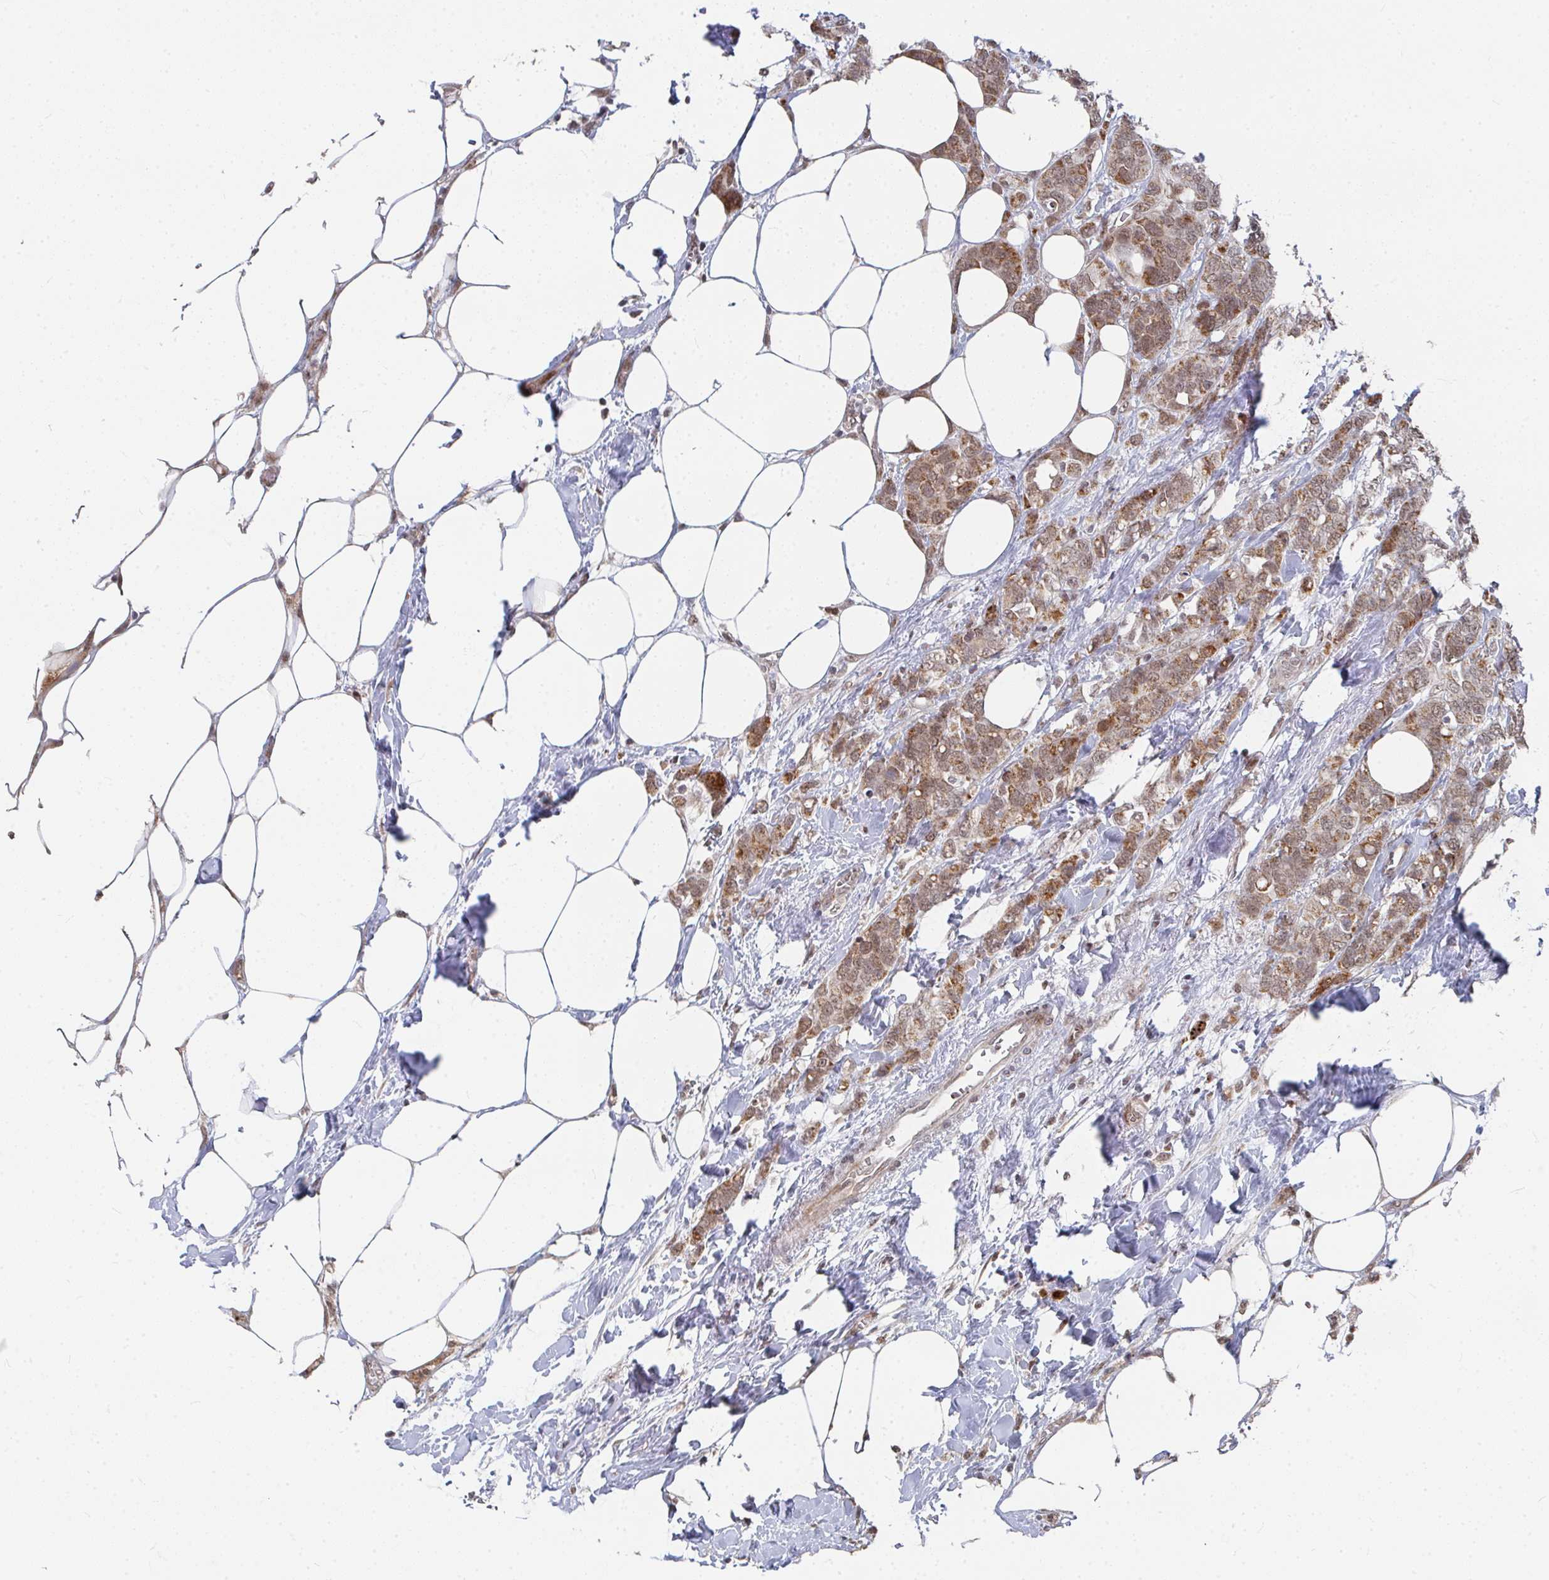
{"staining": {"intensity": "moderate", "quantity": ">75%", "location": "cytoplasmic/membranous,nuclear"}, "tissue": "breast cancer", "cell_type": "Tumor cells", "image_type": "cancer", "snomed": [{"axis": "morphology", "description": "Lobular carcinoma"}, {"axis": "topography", "description": "Breast"}], "caption": "Immunohistochemical staining of human breast cancer (lobular carcinoma) shows medium levels of moderate cytoplasmic/membranous and nuclear protein staining in approximately >75% of tumor cells.", "gene": "RBBP5", "patient": {"sex": "female", "age": 91}}